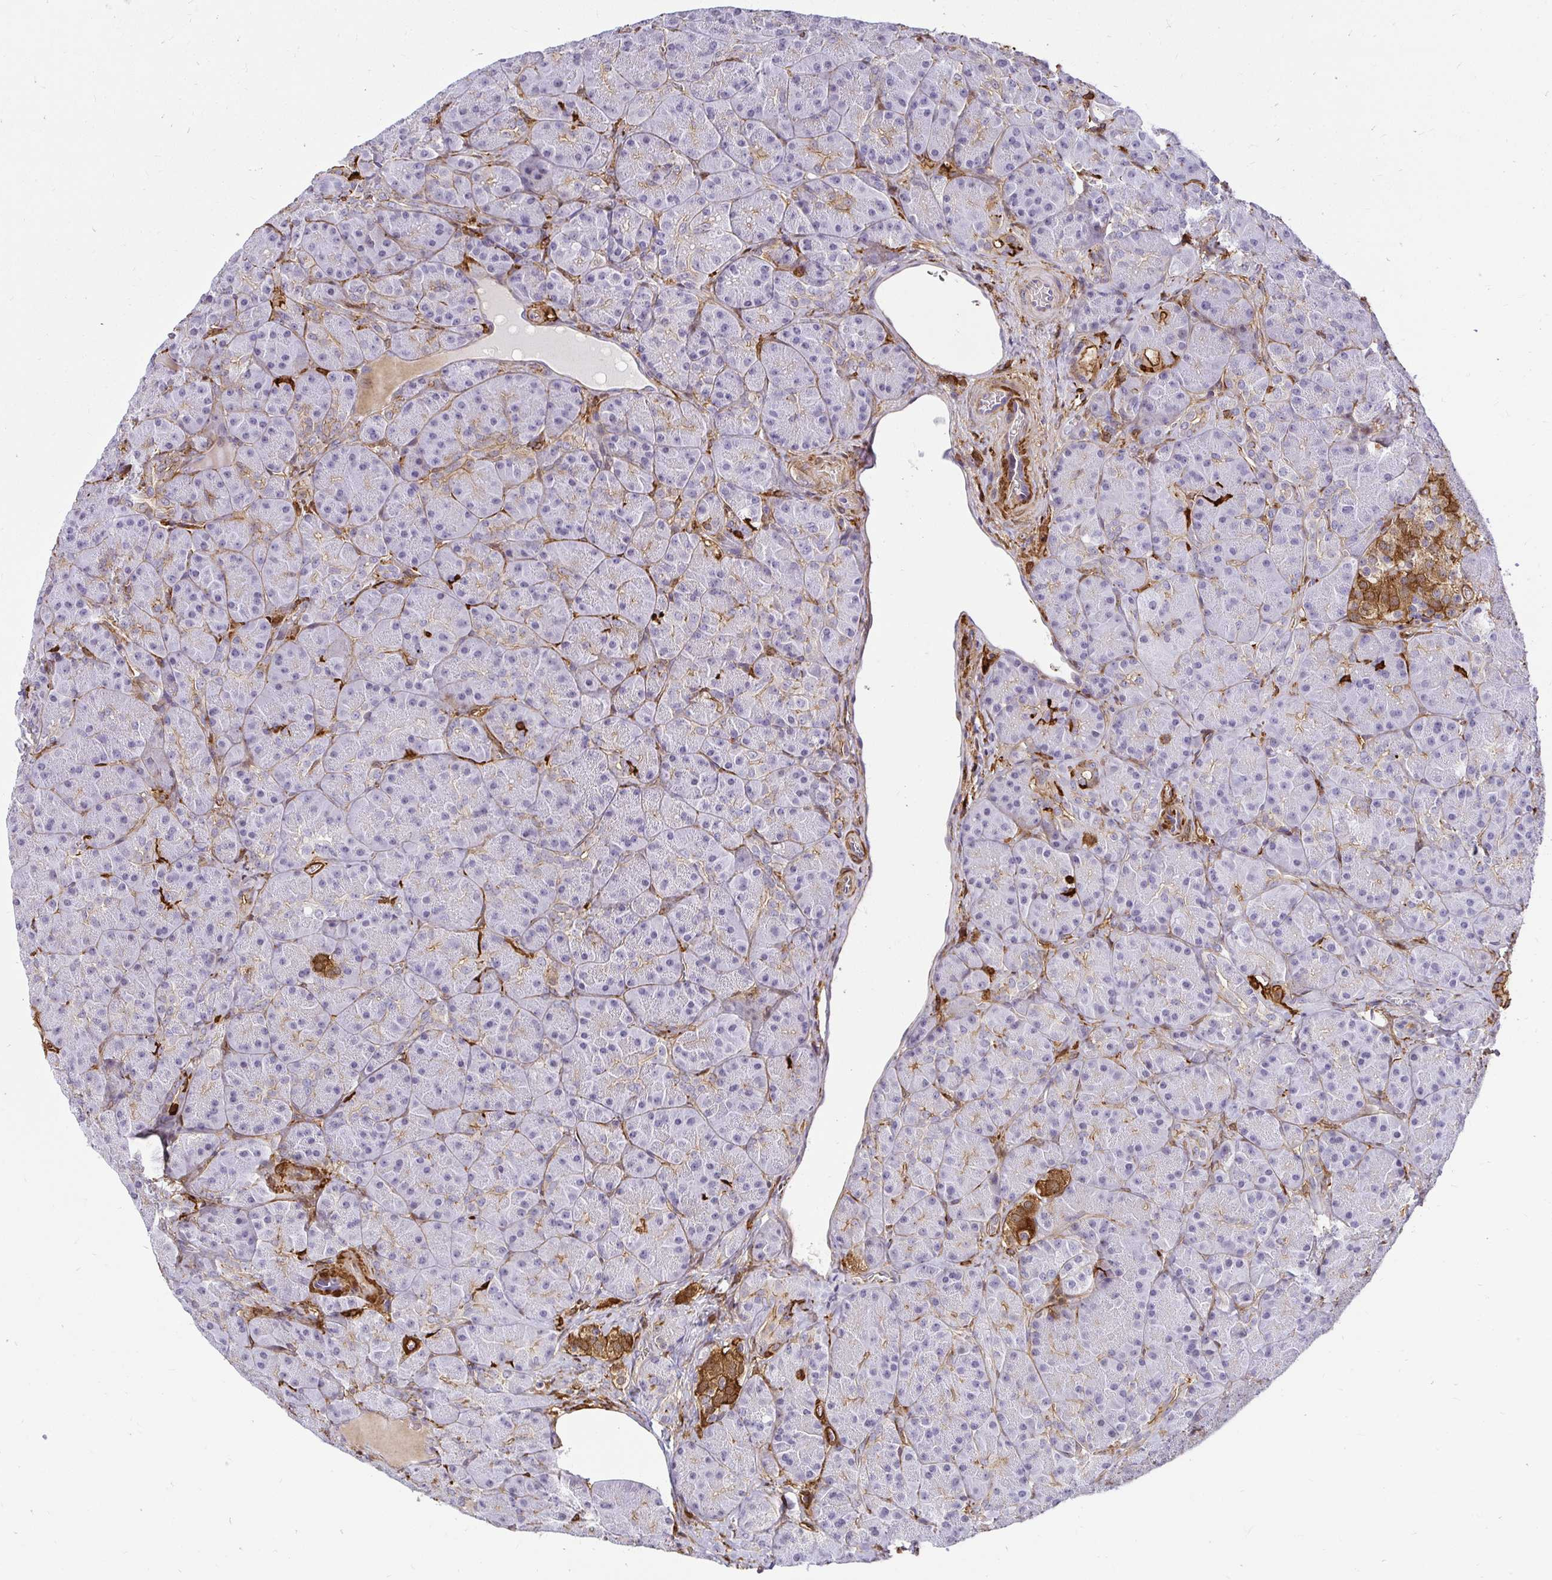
{"staining": {"intensity": "negative", "quantity": "none", "location": "none"}, "tissue": "pancreas", "cell_type": "Exocrine glandular cells", "image_type": "normal", "snomed": [{"axis": "morphology", "description": "Normal tissue, NOS"}, {"axis": "topography", "description": "Pancreas"}], "caption": "Exocrine glandular cells are negative for brown protein staining in benign pancreas. (Stains: DAB (3,3'-diaminobenzidine) immunohistochemistry with hematoxylin counter stain, Microscopy: brightfield microscopy at high magnification).", "gene": "GSN", "patient": {"sex": "male", "age": 57}}